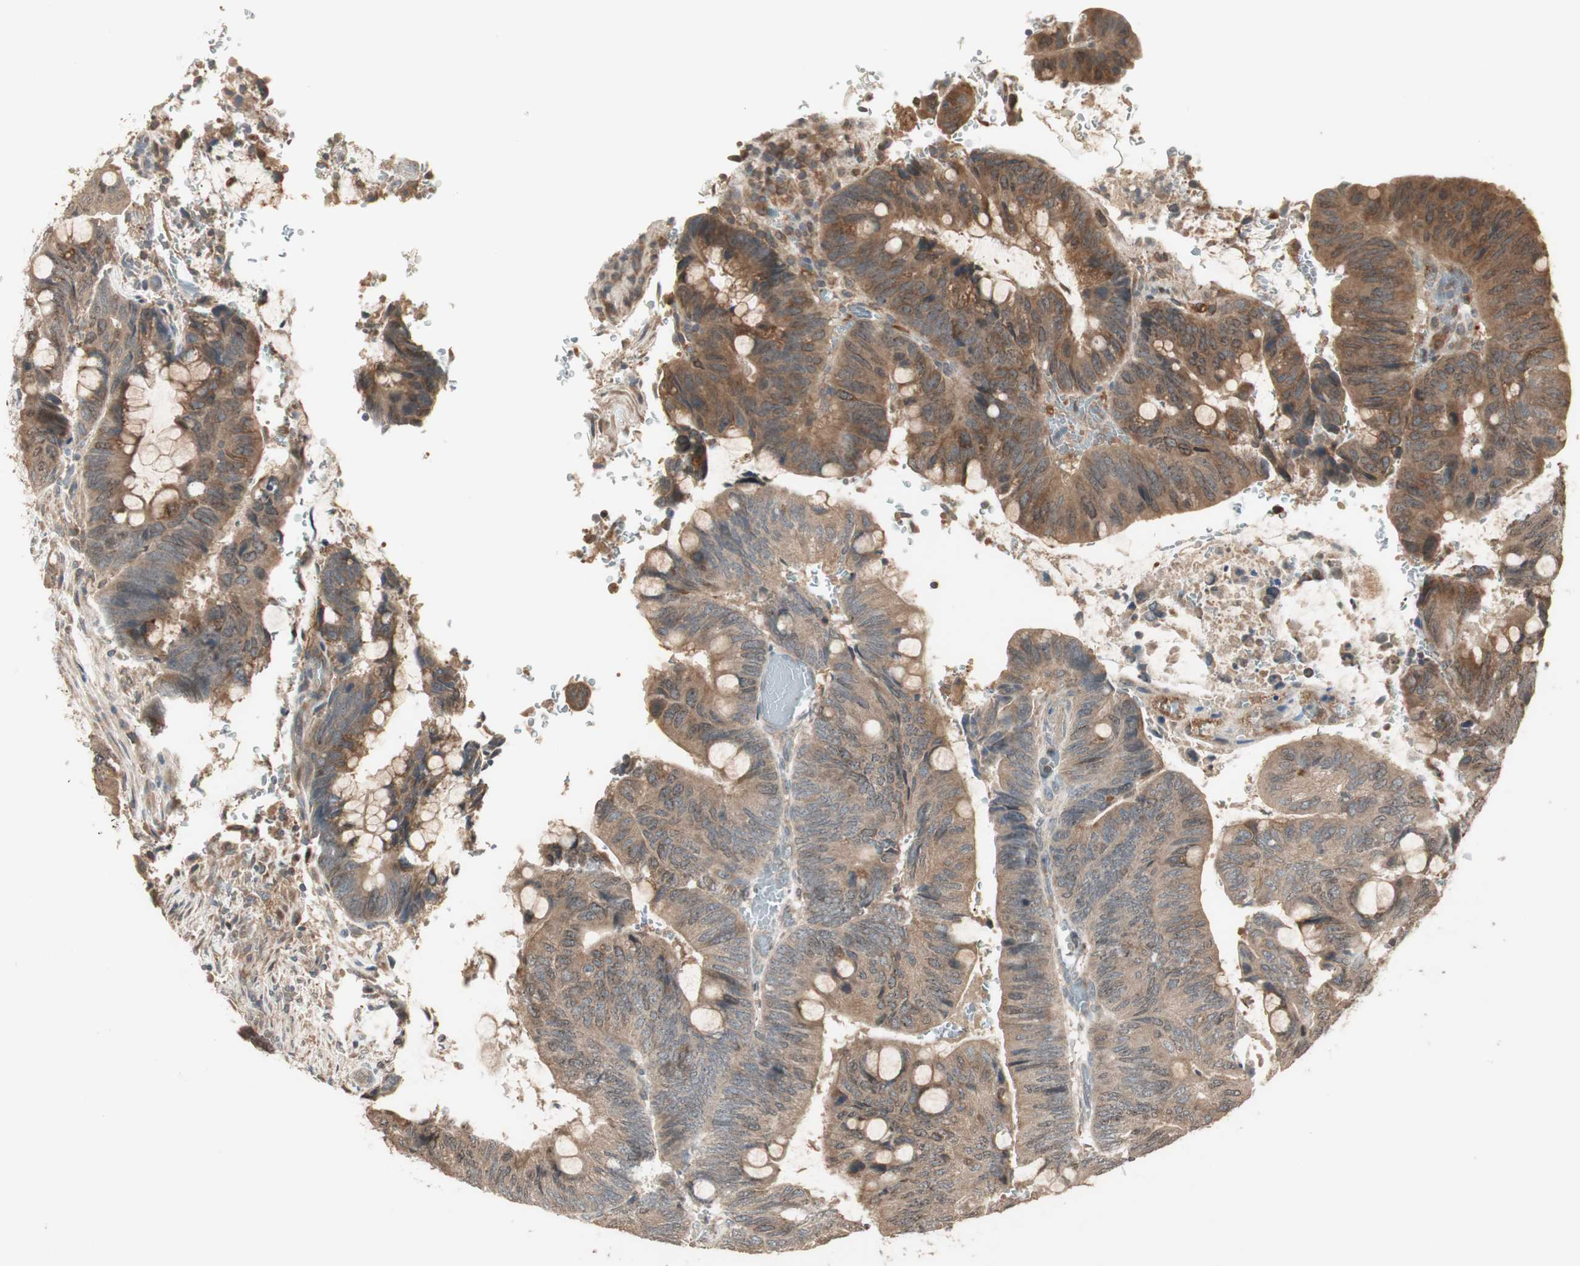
{"staining": {"intensity": "moderate", "quantity": ">75%", "location": "cytoplasmic/membranous"}, "tissue": "colorectal cancer", "cell_type": "Tumor cells", "image_type": "cancer", "snomed": [{"axis": "morphology", "description": "Normal tissue, NOS"}, {"axis": "morphology", "description": "Adenocarcinoma, NOS"}, {"axis": "topography", "description": "Rectum"}, {"axis": "topography", "description": "Peripheral nerve tissue"}], "caption": "Moderate cytoplasmic/membranous positivity for a protein is seen in approximately >75% of tumor cells of colorectal cancer (adenocarcinoma) using IHC.", "gene": "ATP6AP2", "patient": {"sex": "male", "age": 92}}